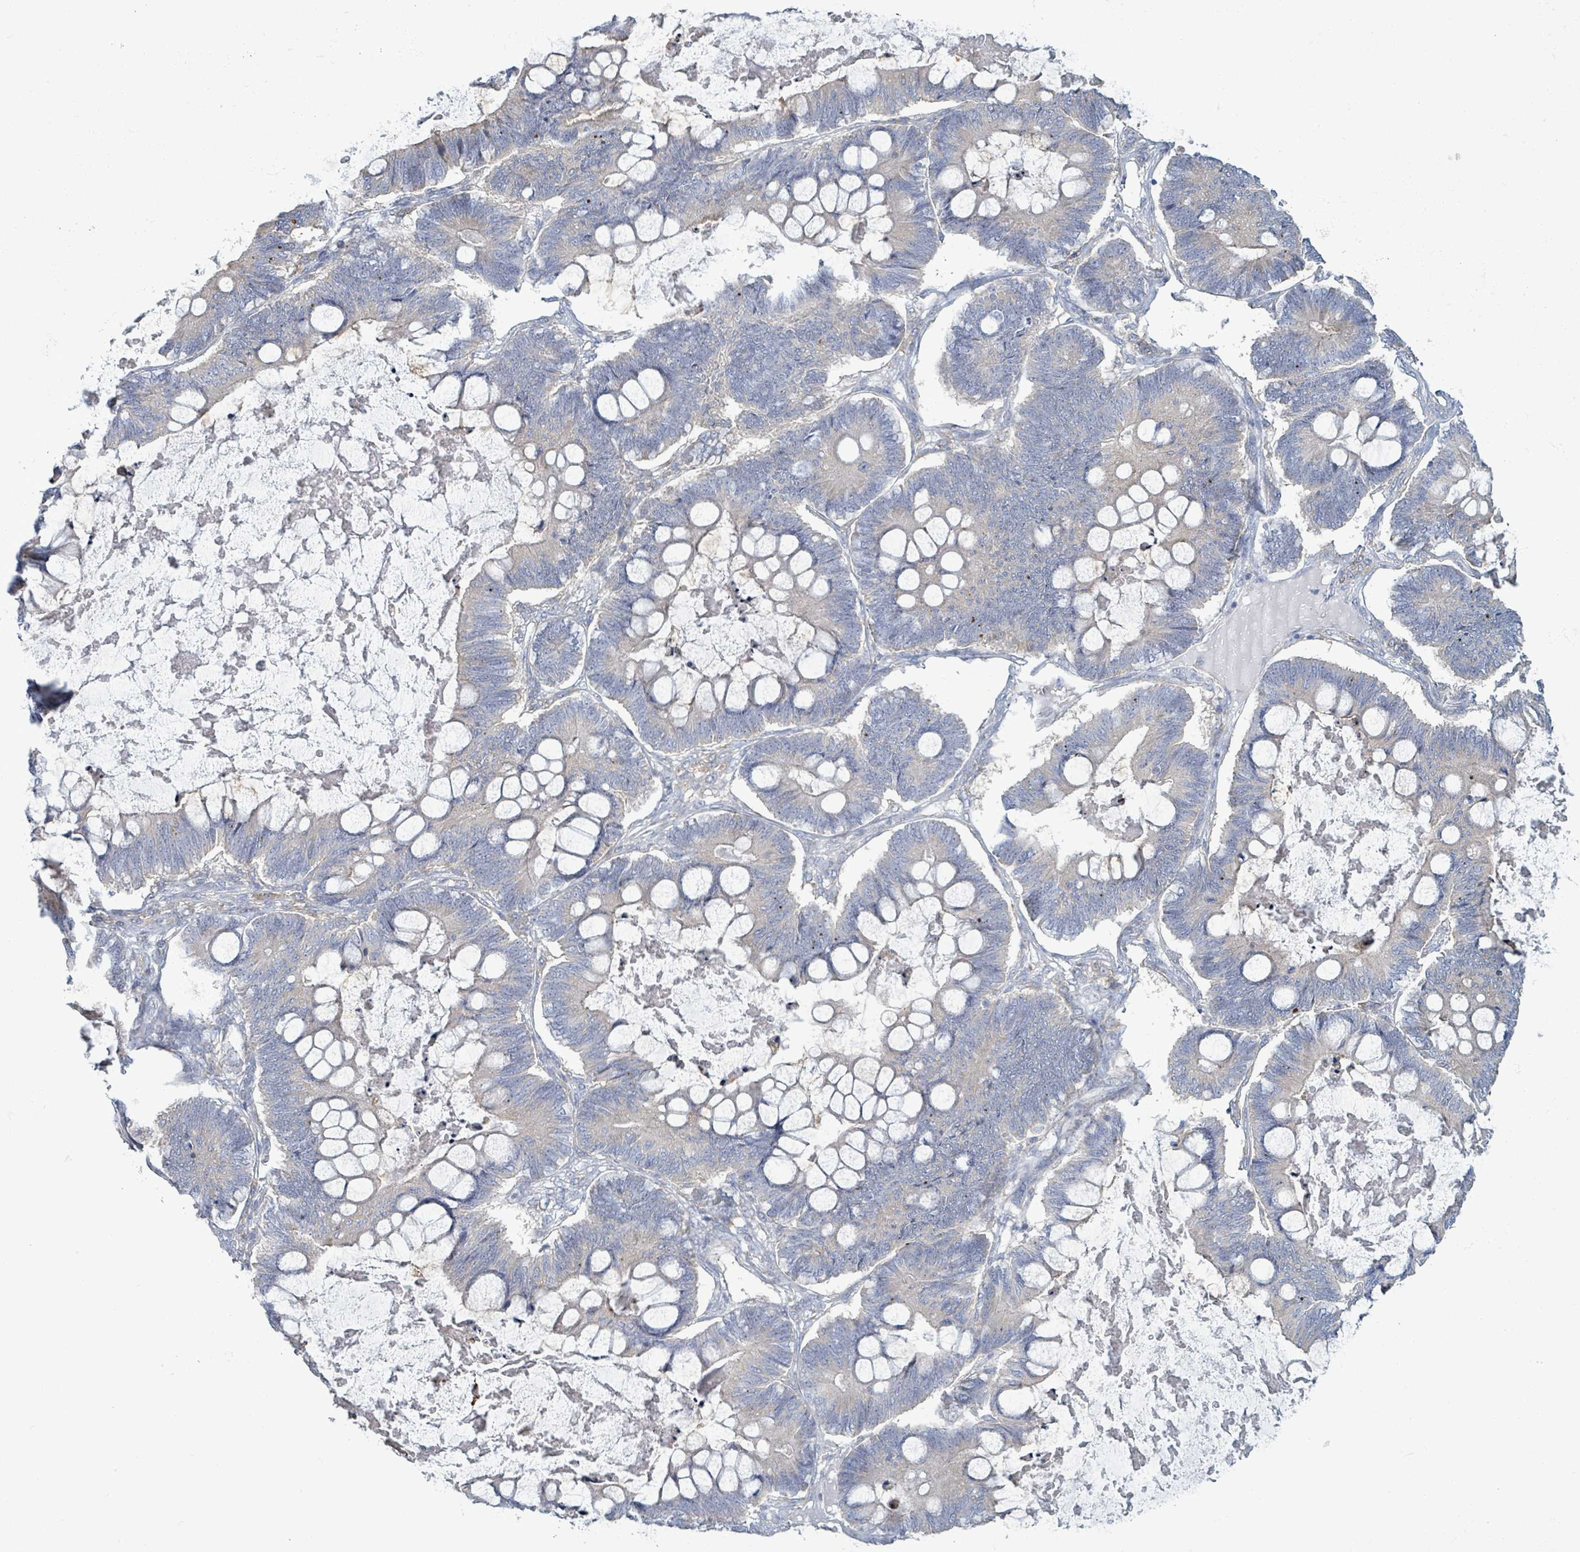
{"staining": {"intensity": "negative", "quantity": "none", "location": "none"}, "tissue": "ovarian cancer", "cell_type": "Tumor cells", "image_type": "cancer", "snomed": [{"axis": "morphology", "description": "Cystadenocarcinoma, mucinous, NOS"}, {"axis": "topography", "description": "Ovary"}], "caption": "Immunohistochemistry of human ovarian cancer displays no expression in tumor cells.", "gene": "COL13A1", "patient": {"sex": "female", "age": 61}}